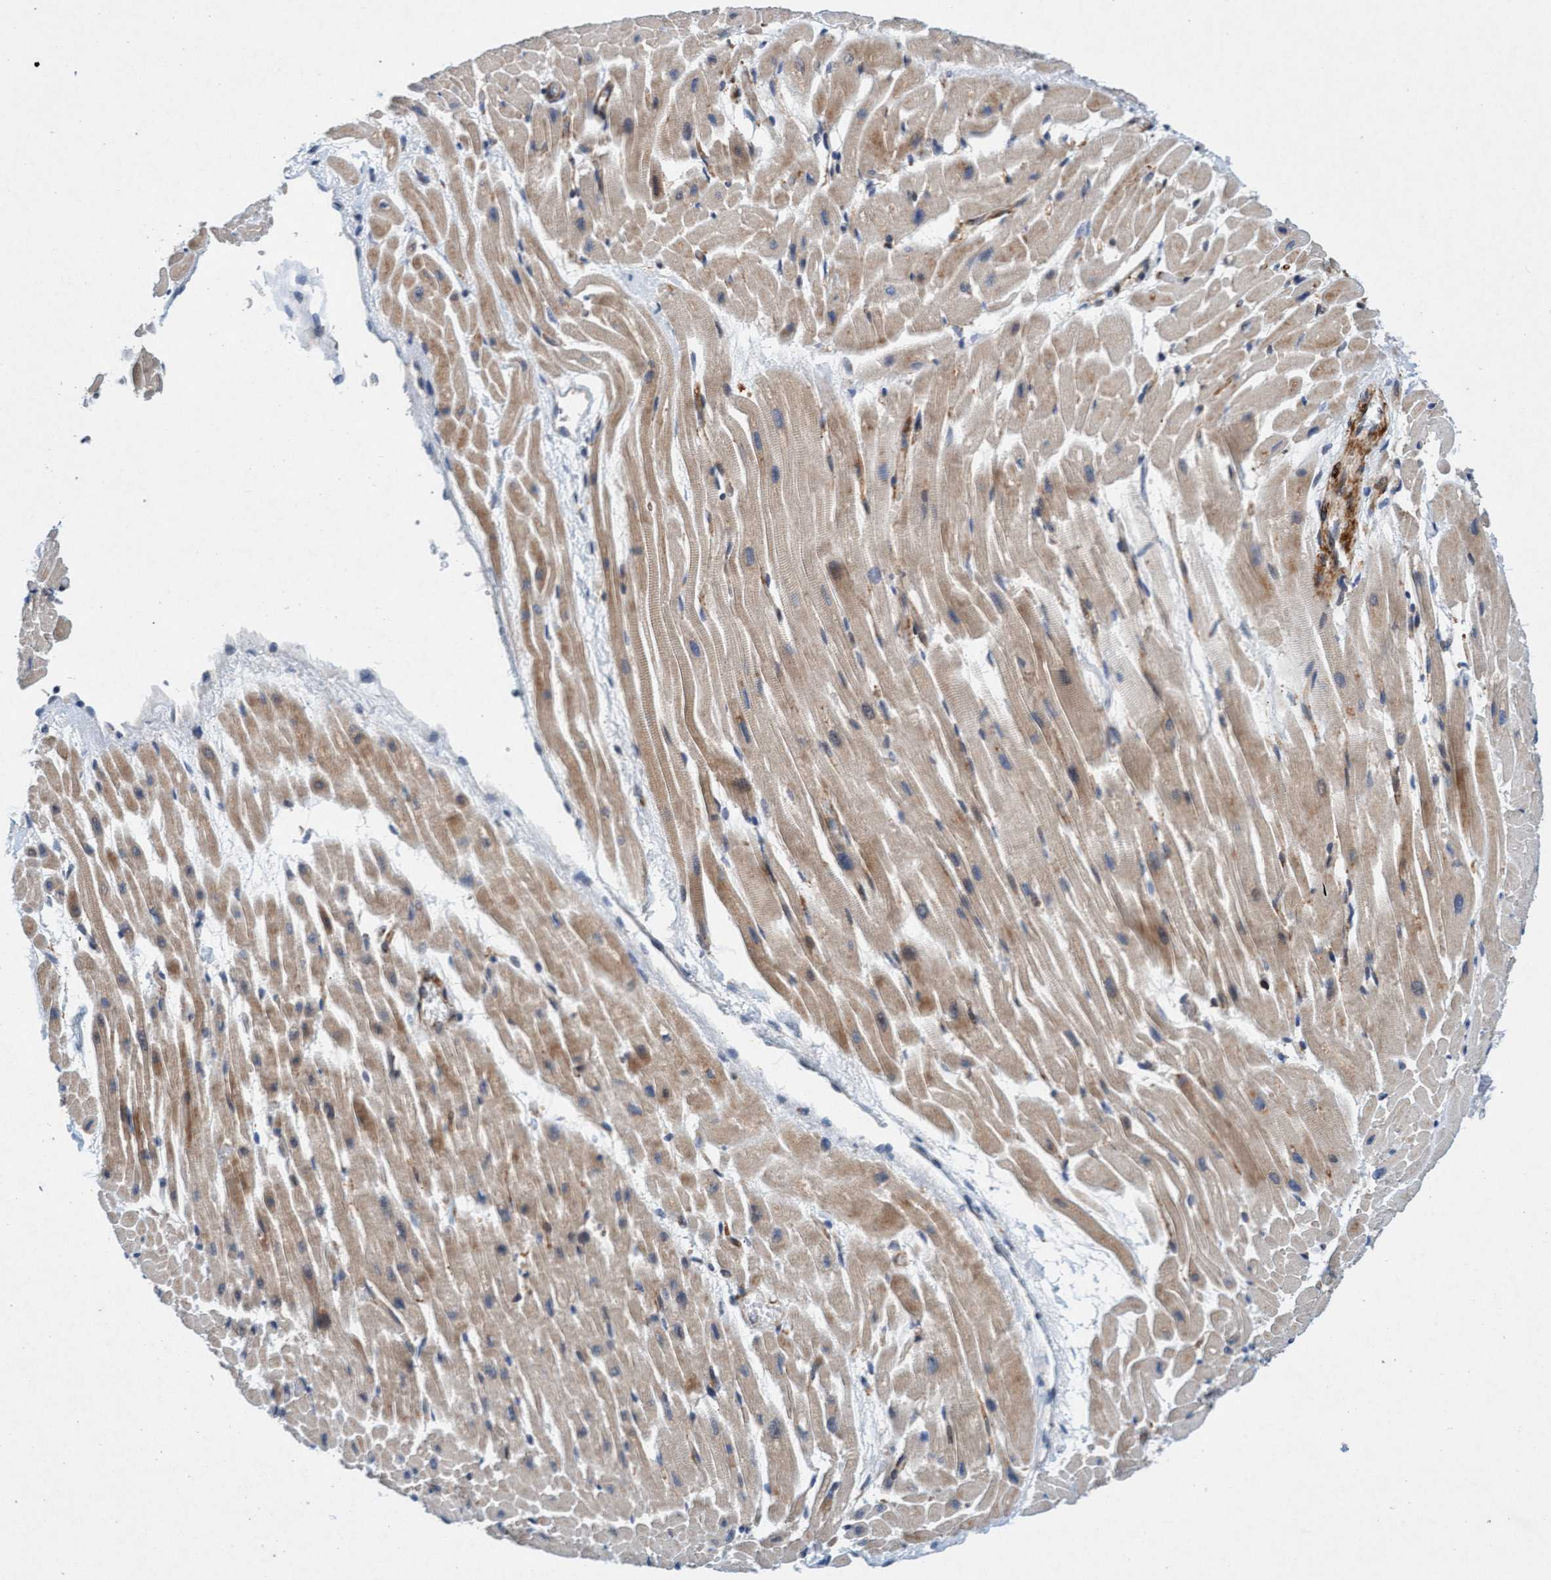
{"staining": {"intensity": "moderate", "quantity": ">75%", "location": "cytoplasmic/membranous"}, "tissue": "heart muscle", "cell_type": "Cardiomyocytes", "image_type": "normal", "snomed": [{"axis": "morphology", "description": "Normal tissue, NOS"}, {"axis": "topography", "description": "Heart"}], "caption": "Protein expression by immunohistochemistry (IHC) reveals moderate cytoplasmic/membranous staining in about >75% of cardiomyocytes in normal heart muscle. (DAB IHC, brown staining for protein, blue staining for nuclei).", "gene": "TMEM70", "patient": {"sex": "male", "age": 45}}